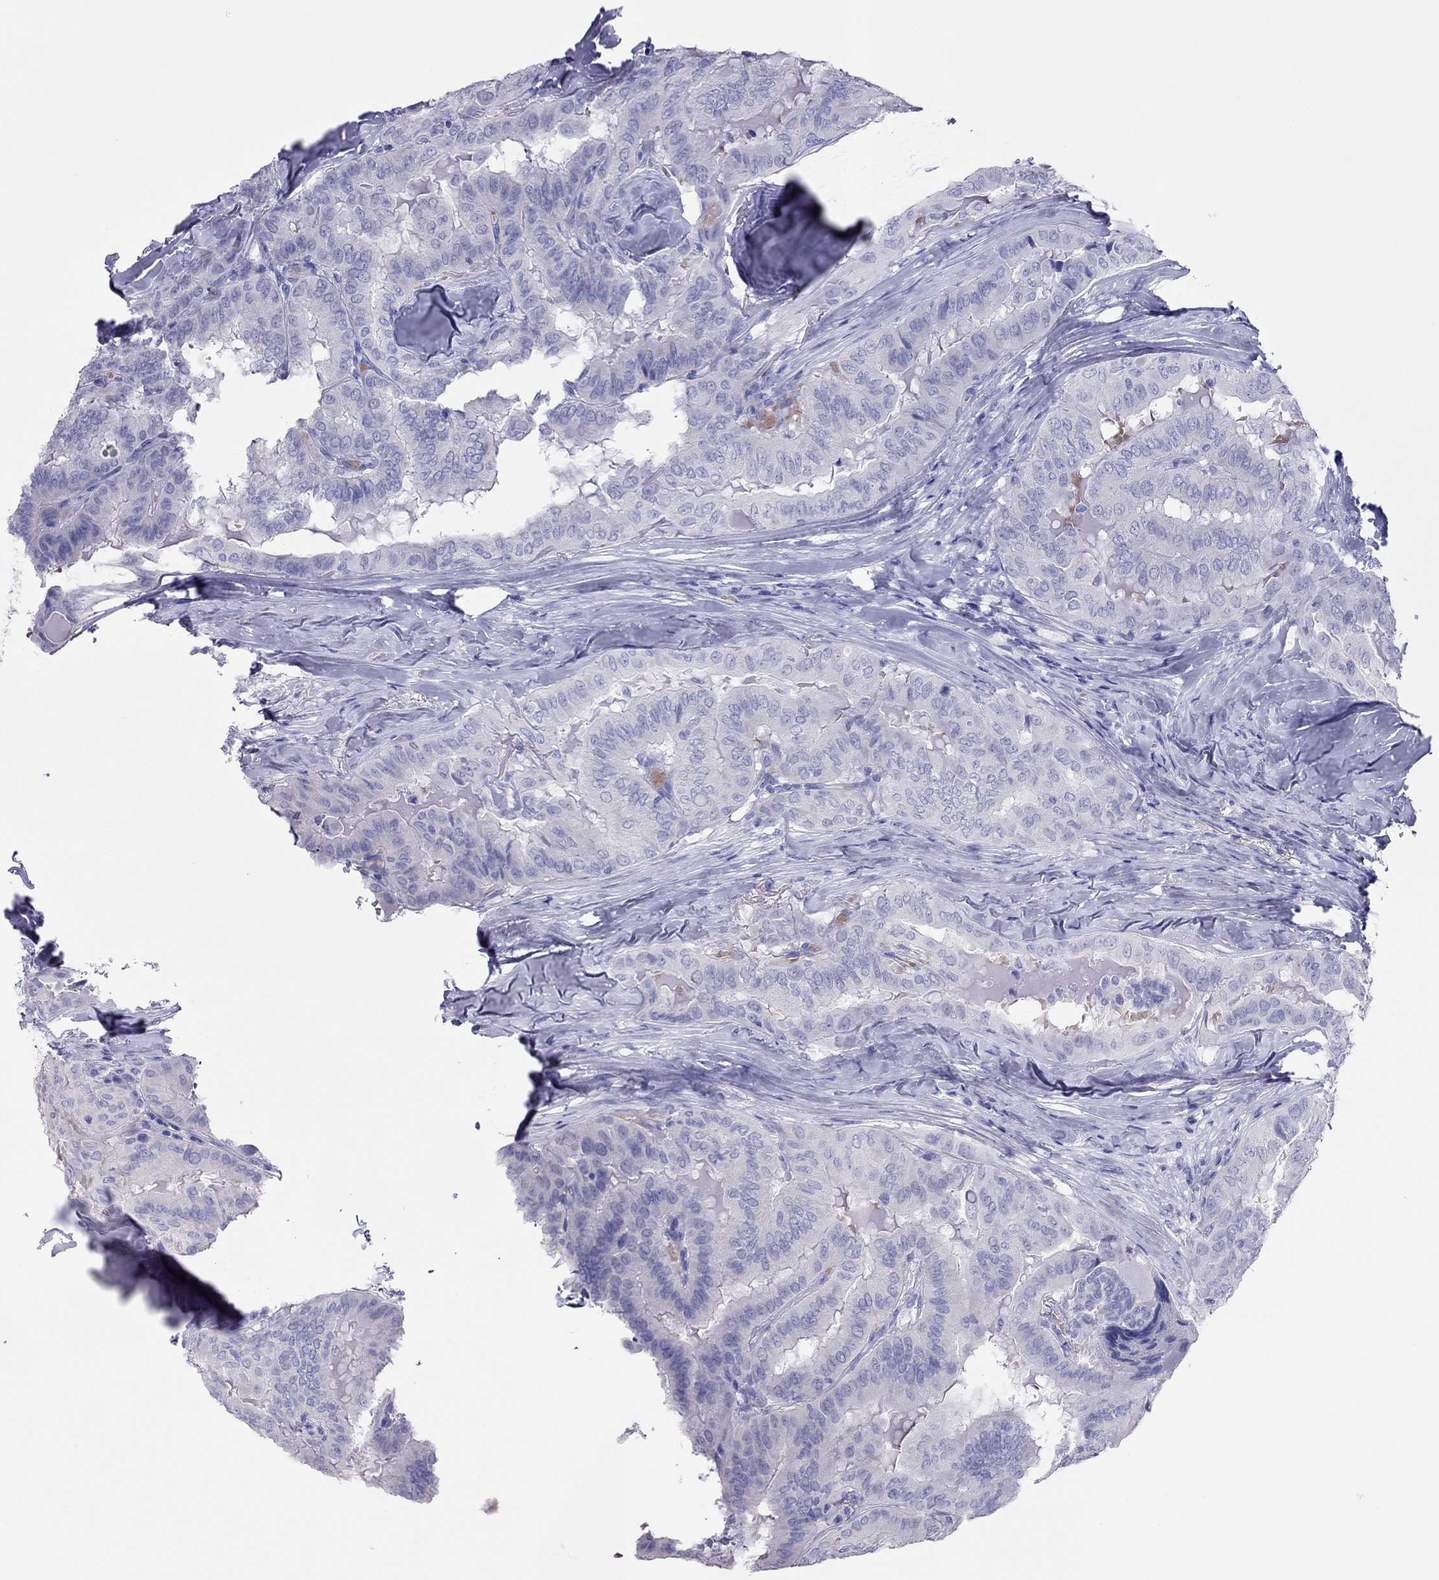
{"staining": {"intensity": "negative", "quantity": "none", "location": "none"}, "tissue": "thyroid cancer", "cell_type": "Tumor cells", "image_type": "cancer", "snomed": [{"axis": "morphology", "description": "Papillary adenocarcinoma, NOS"}, {"axis": "topography", "description": "Thyroid gland"}], "caption": "This is a photomicrograph of immunohistochemistry (IHC) staining of thyroid papillary adenocarcinoma, which shows no staining in tumor cells.", "gene": "TSHB", "patient": {"sex": "female", "age": 68}}